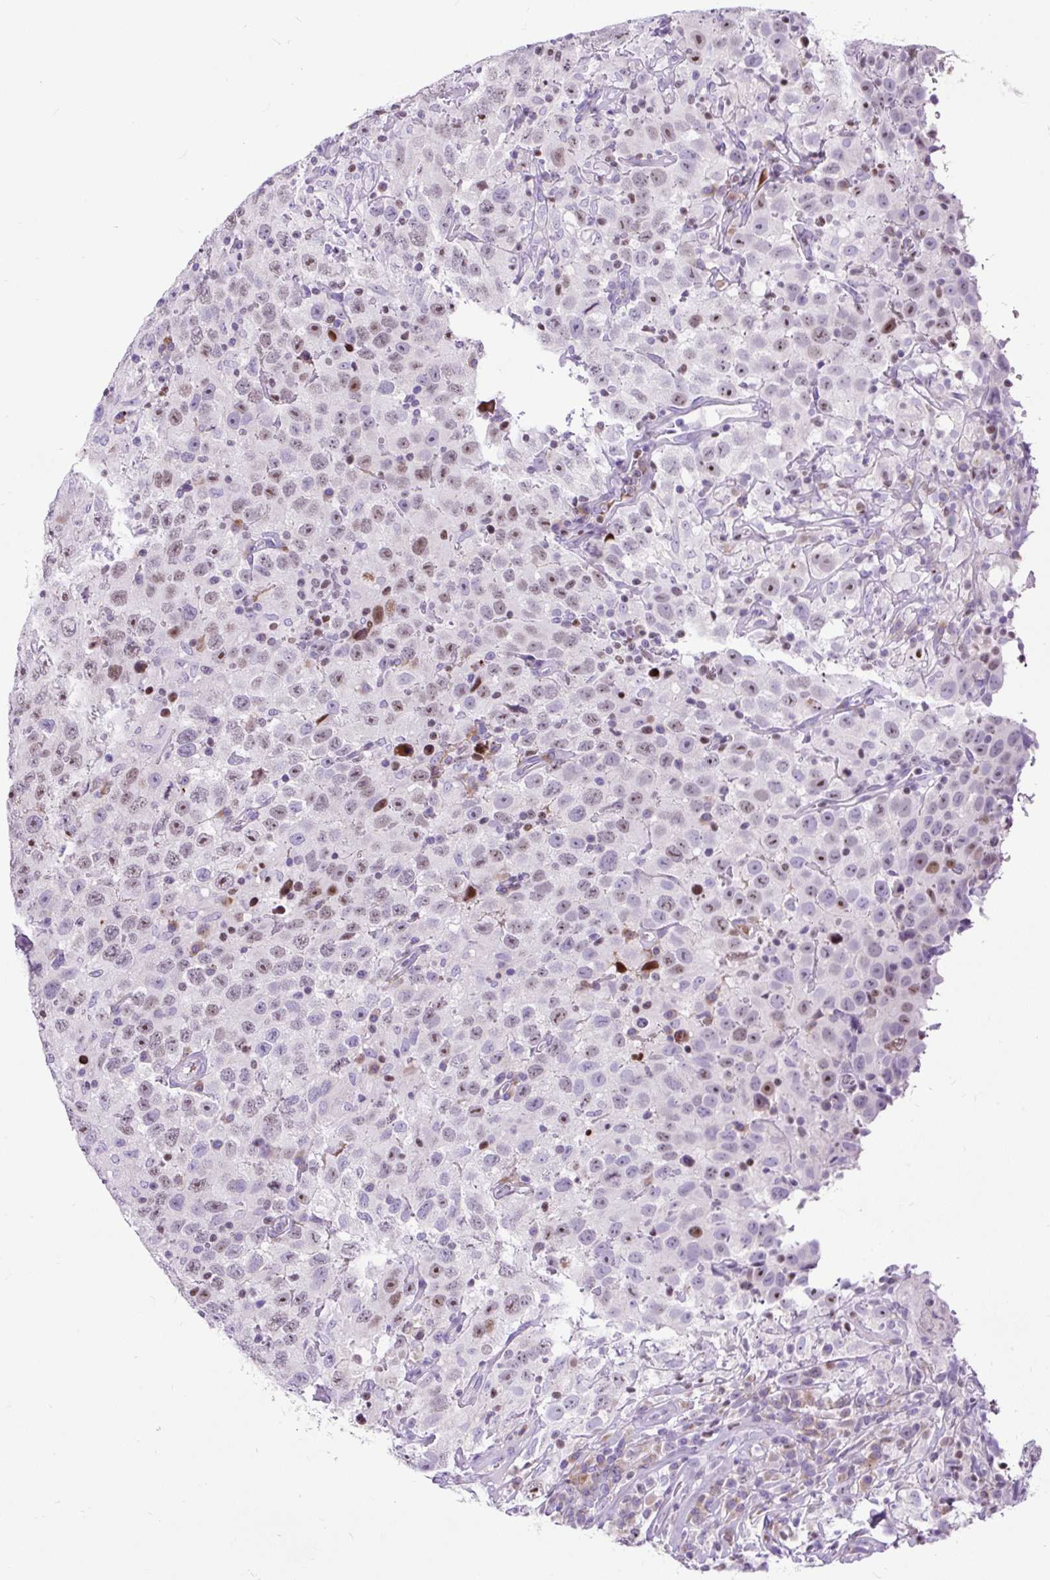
{"staining": {"intensity": "weak", "quantity": "25%-75%", "location": "nuclear"}, "tissue": "testis cancer", "cell_type": "Tumor cells", "image_type": "cancer", "snomed": [{"axis": "morphology", "description": "Seminoma, NOS"}, {"axis": "topography", "description": "Testis"}], "caption": "The photomicrograph demonstrates a brown stain indicating the presence of a protein in the nuclear of tumor cells in testis cancer (seminoma).", "gene": "SPC24", "patient": {"sex": "male", "age": 41}}